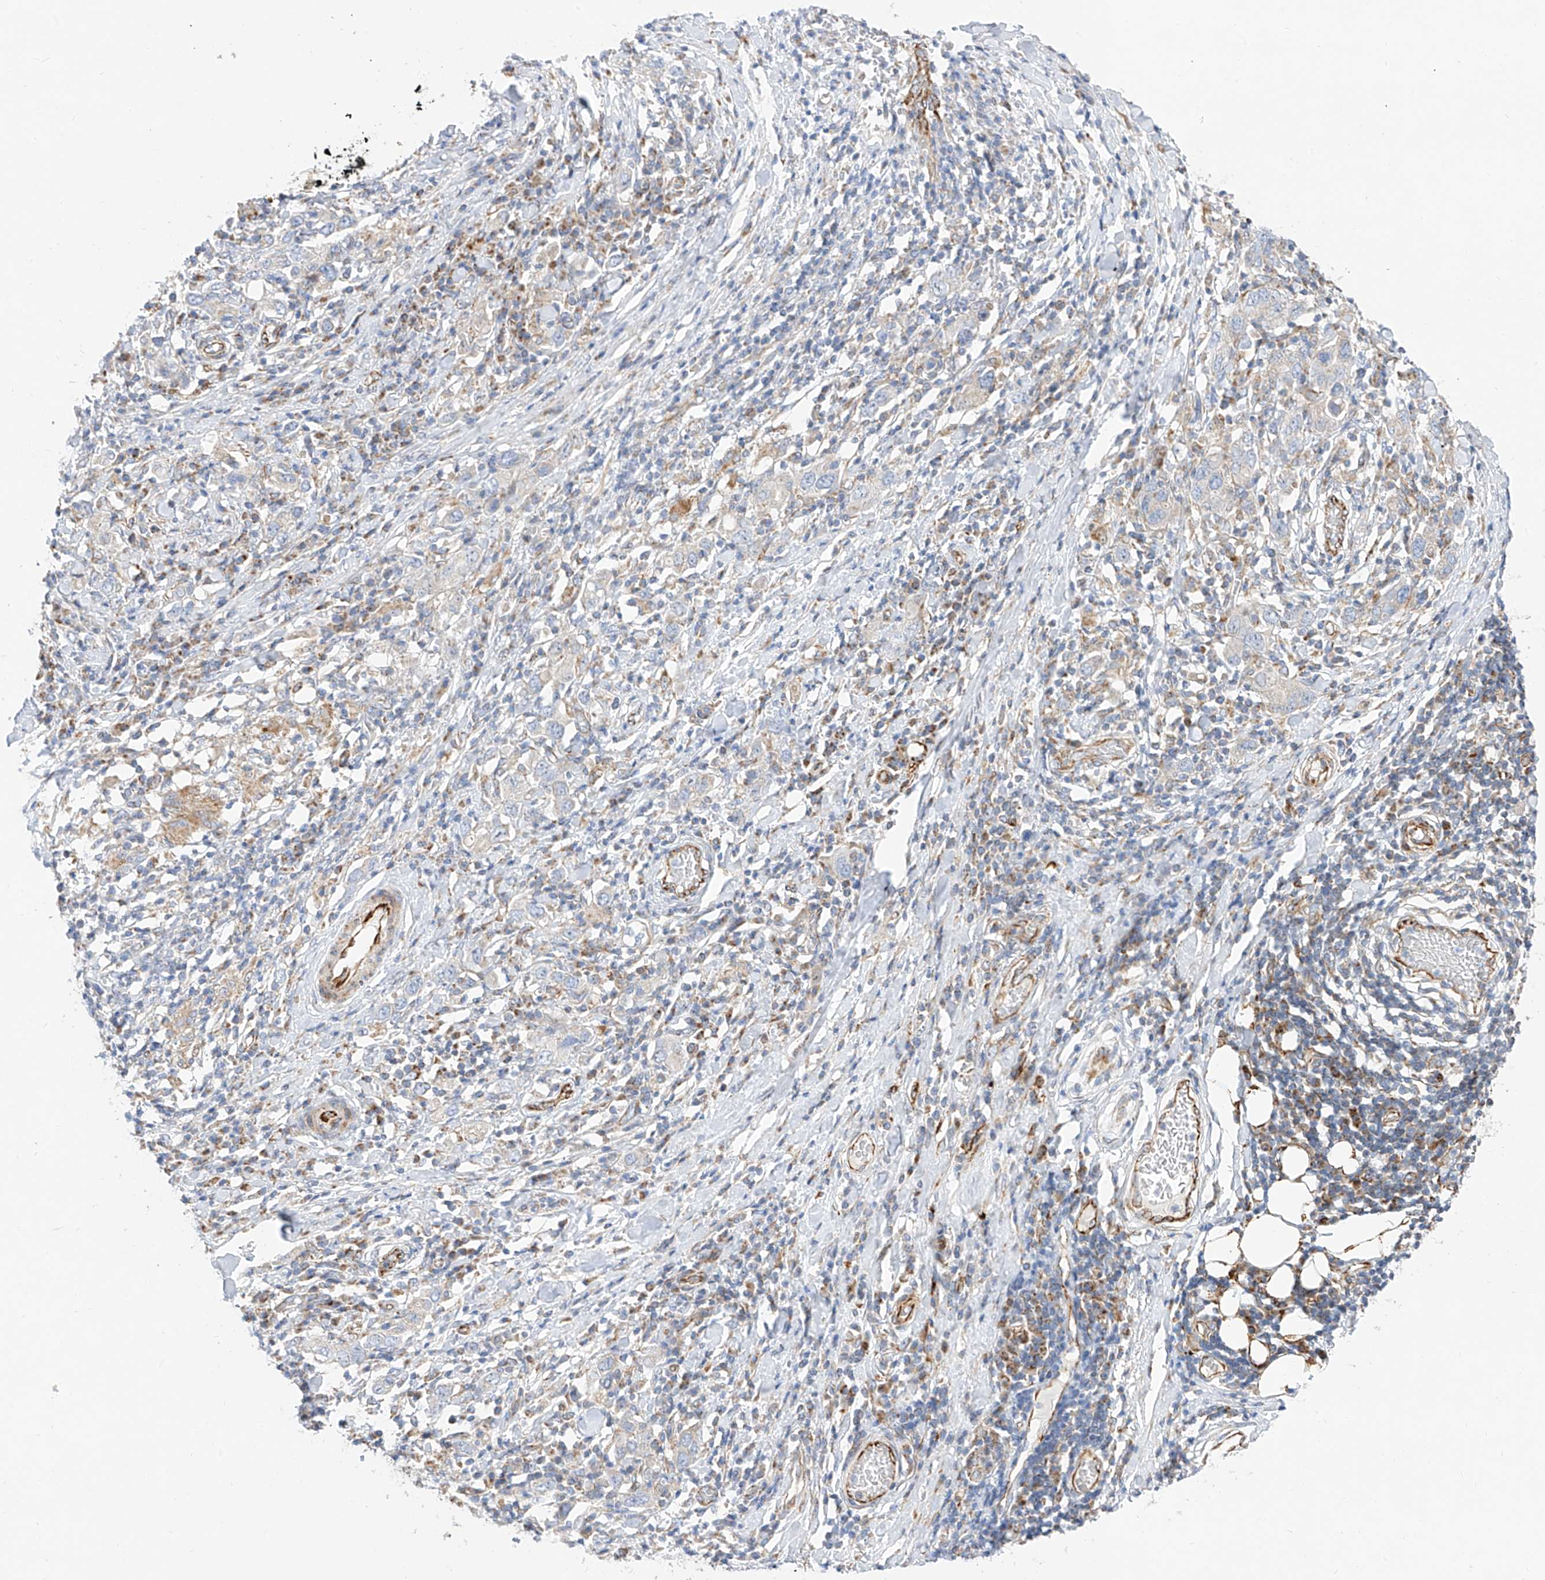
{"staining": {"intensity": "weak", "quantity": "<25%", "location": "cytoplasmic/membranous"}, "tissue": "stomach cancer", "cell_type": "Tumor cells", "image_type": "cancer", "snomed": [{"axis": "morphology", "description": "Adenocarcinoma, NOS"}, {"axis": "topography", "description": "Stomach, upper"}], "caption": "Tumor cells show no significant protein expression in stomach cancer (adenocarcinoma). Nuclei are stained in blue.", "gene": "CST9", "patient": {"sex": "male", "age": 62}}